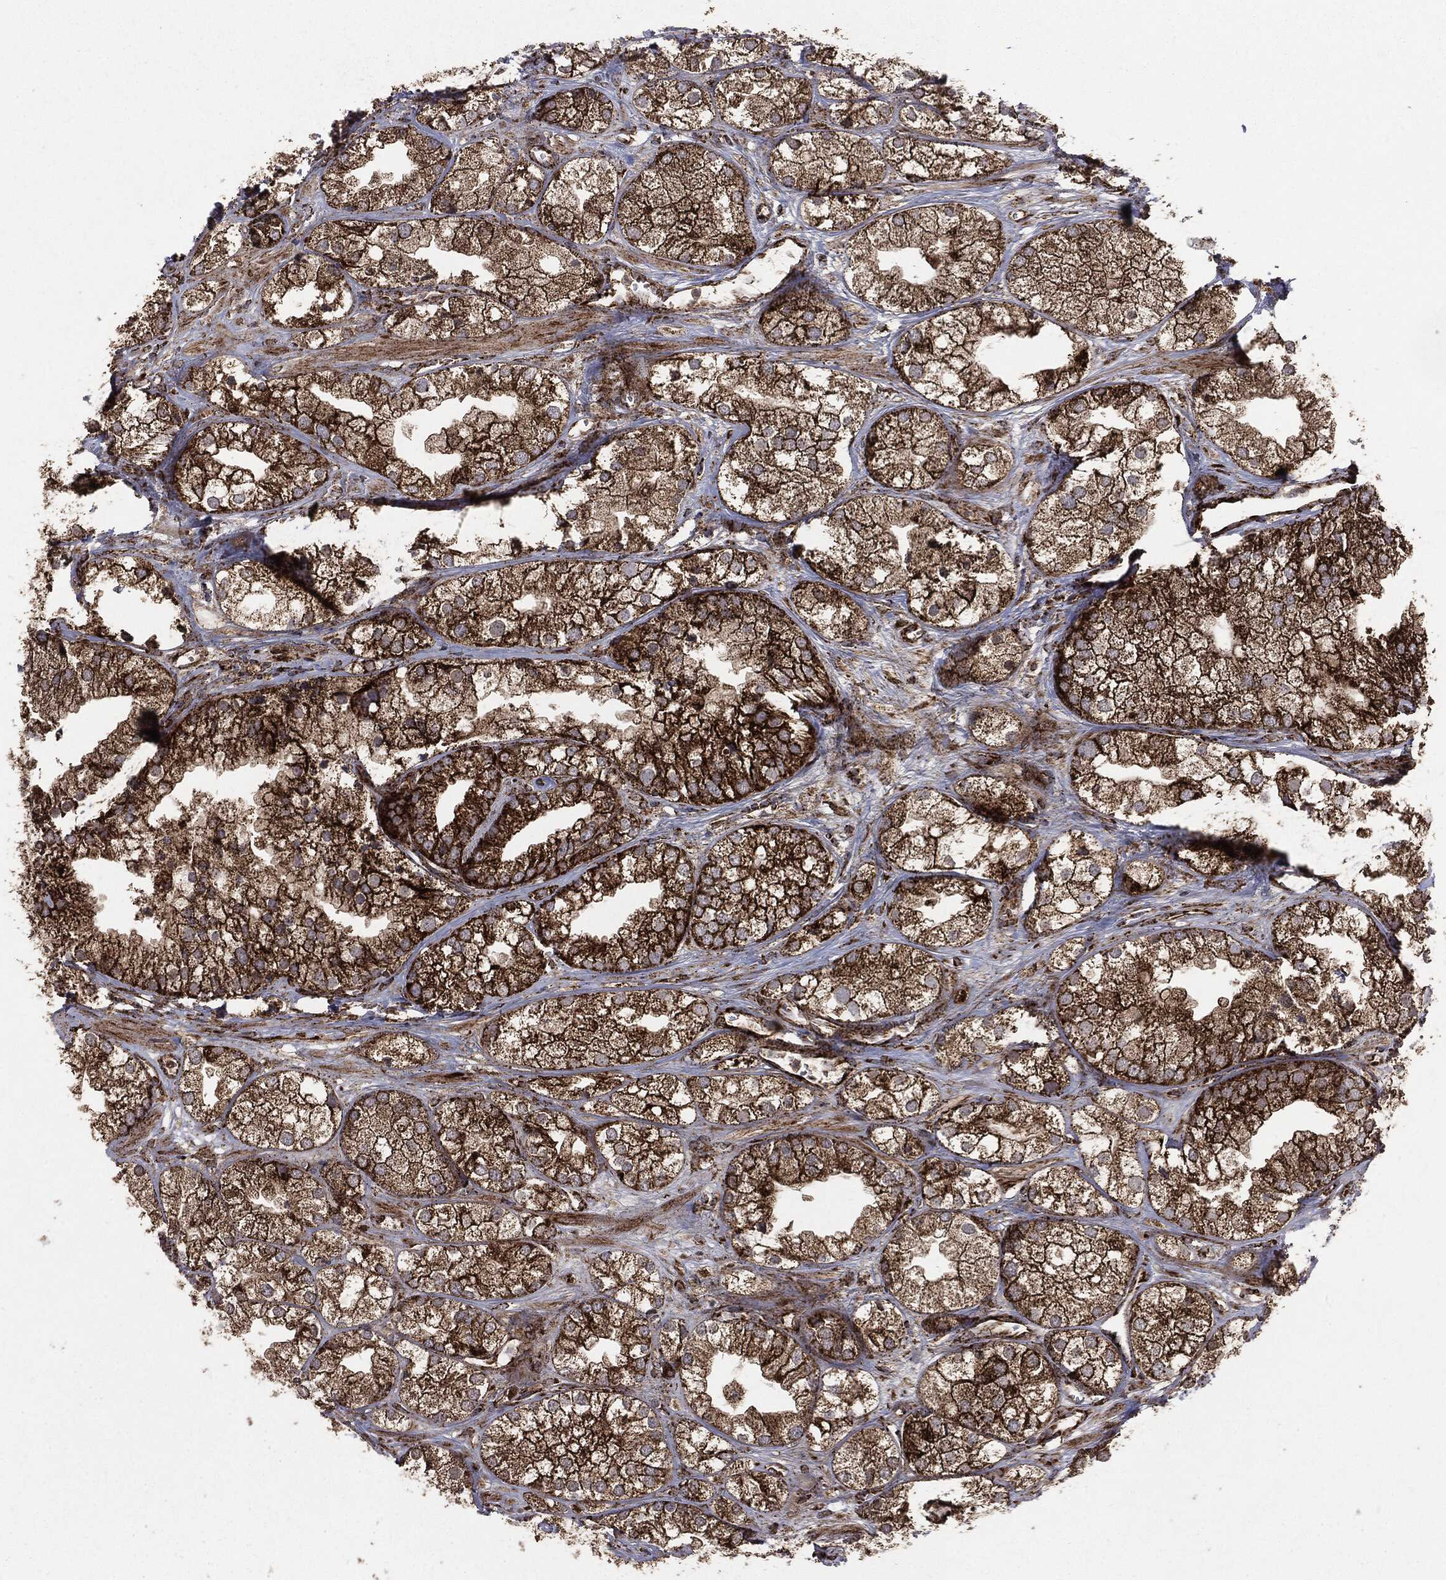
{"staining": {"intensity": "strong", "quantity": ">75%", "location": "cytoplasmic/membranous"}, "tissue": "prostate cancer", "cell_type": "Tumor cells", "image_type": "cancer", "snomed": [{"axis": "morphology", "description": "Adenocarcinoma, NOS"}, {"axis": "topography", "description": "Prostate and seminal vesicle, NOS"}, {"axis": "topography", "description": "Prostate"}], "caption": "Prostate cancer stained for a protein (brown) reveals strong cytoplasmic/membranous positive positivity in about >75% of tumor cells.", "gene": "MAP2K1", "patient": {"sex": "male", "age": 79}}